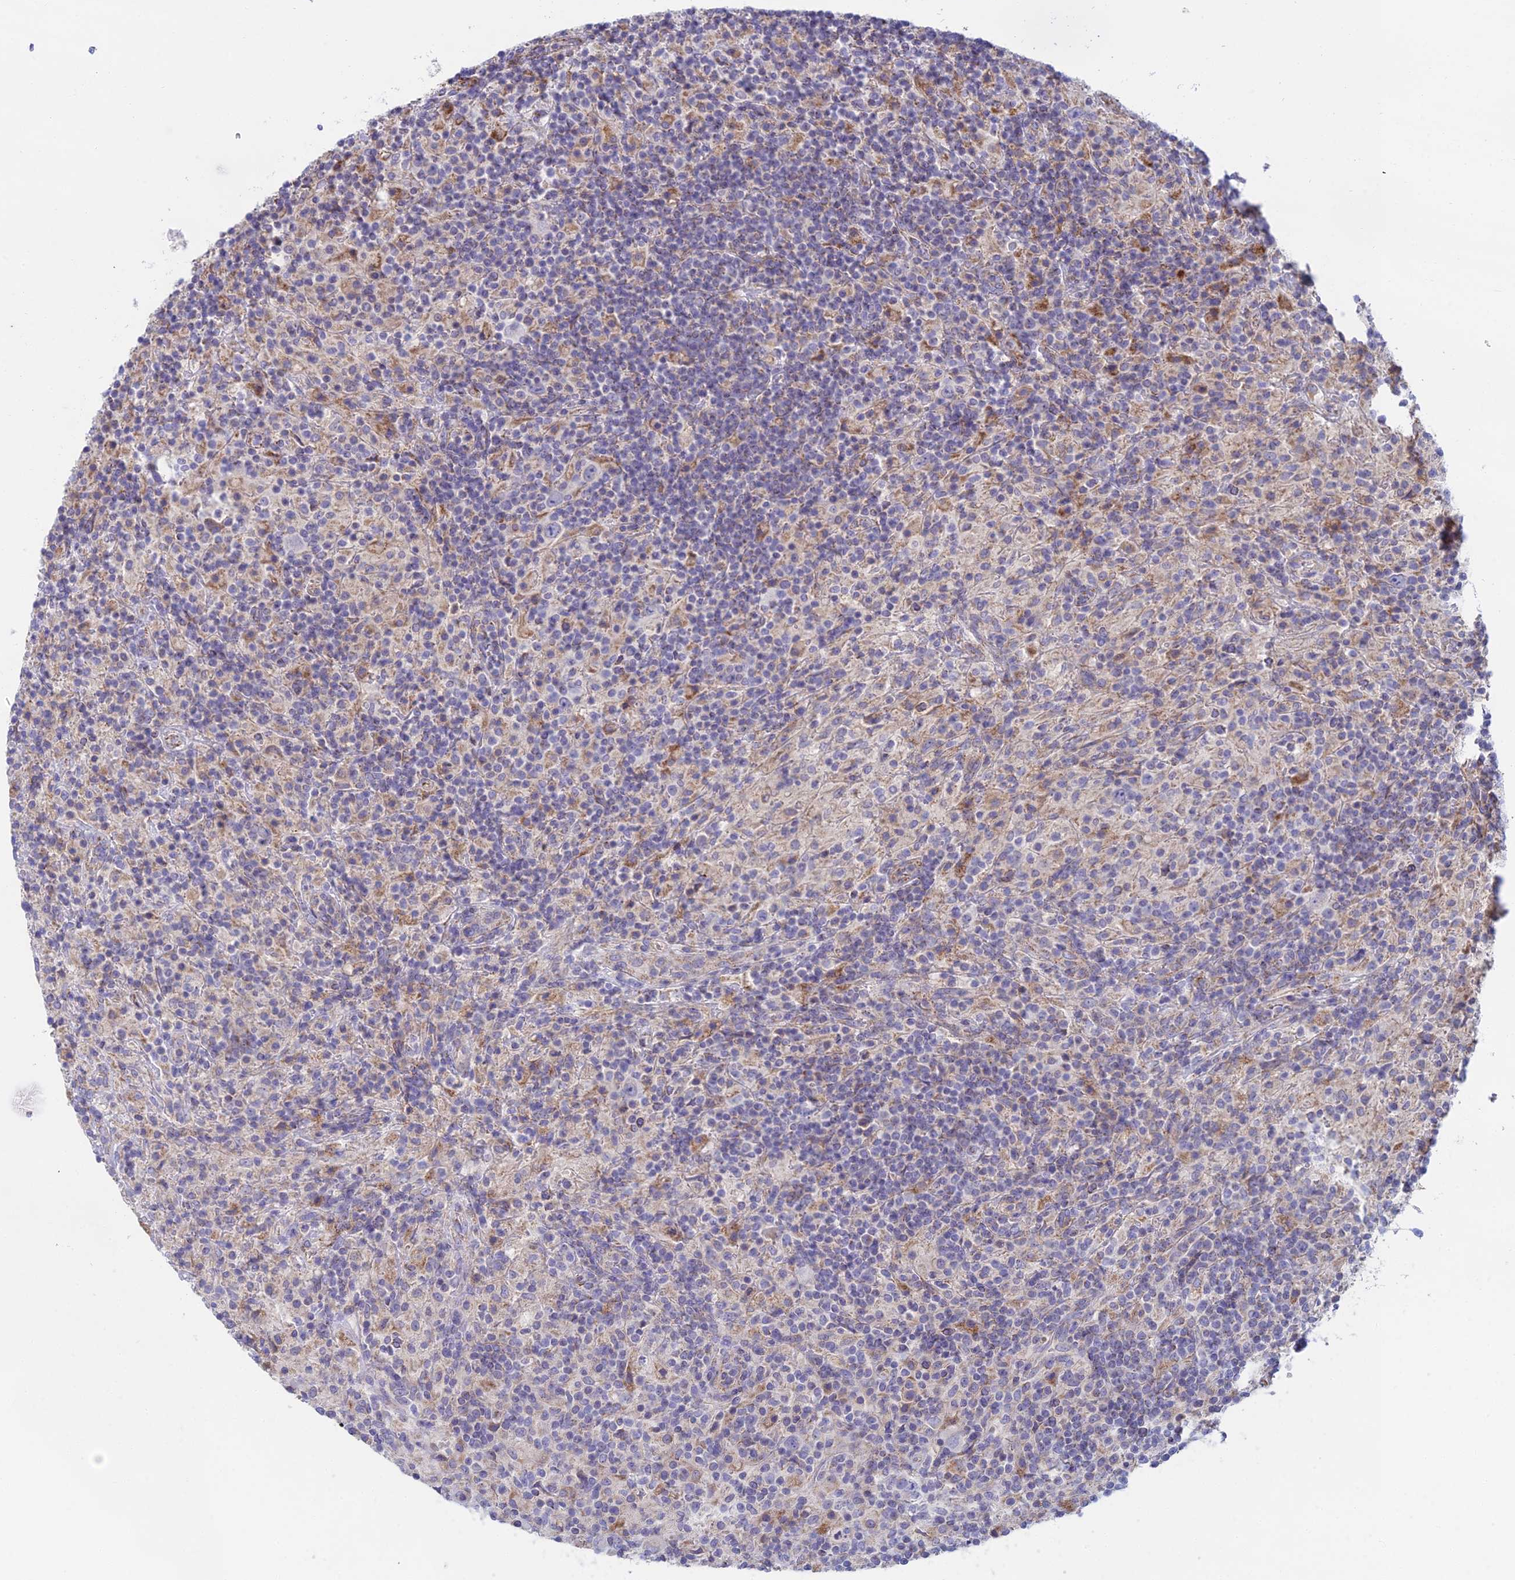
{"staining": {"intensity": "negative", "quantity": "none", "location": "none"}, "tissue": "lymphoma", "cell_type": "Tumor cells", "image_type": "cancer", "snomed": [{"axis": "morphology", "description": "Hodgkin's disease, NOS"}, {"axis": "topography", "description": "Lymph node"}], "caption": "A photomicrograph of lymphoma stained for a protein reveals no brown staining in tumor cells.", "gene": "IFTAP", "patient": {"sex": "male", "age": 70}}